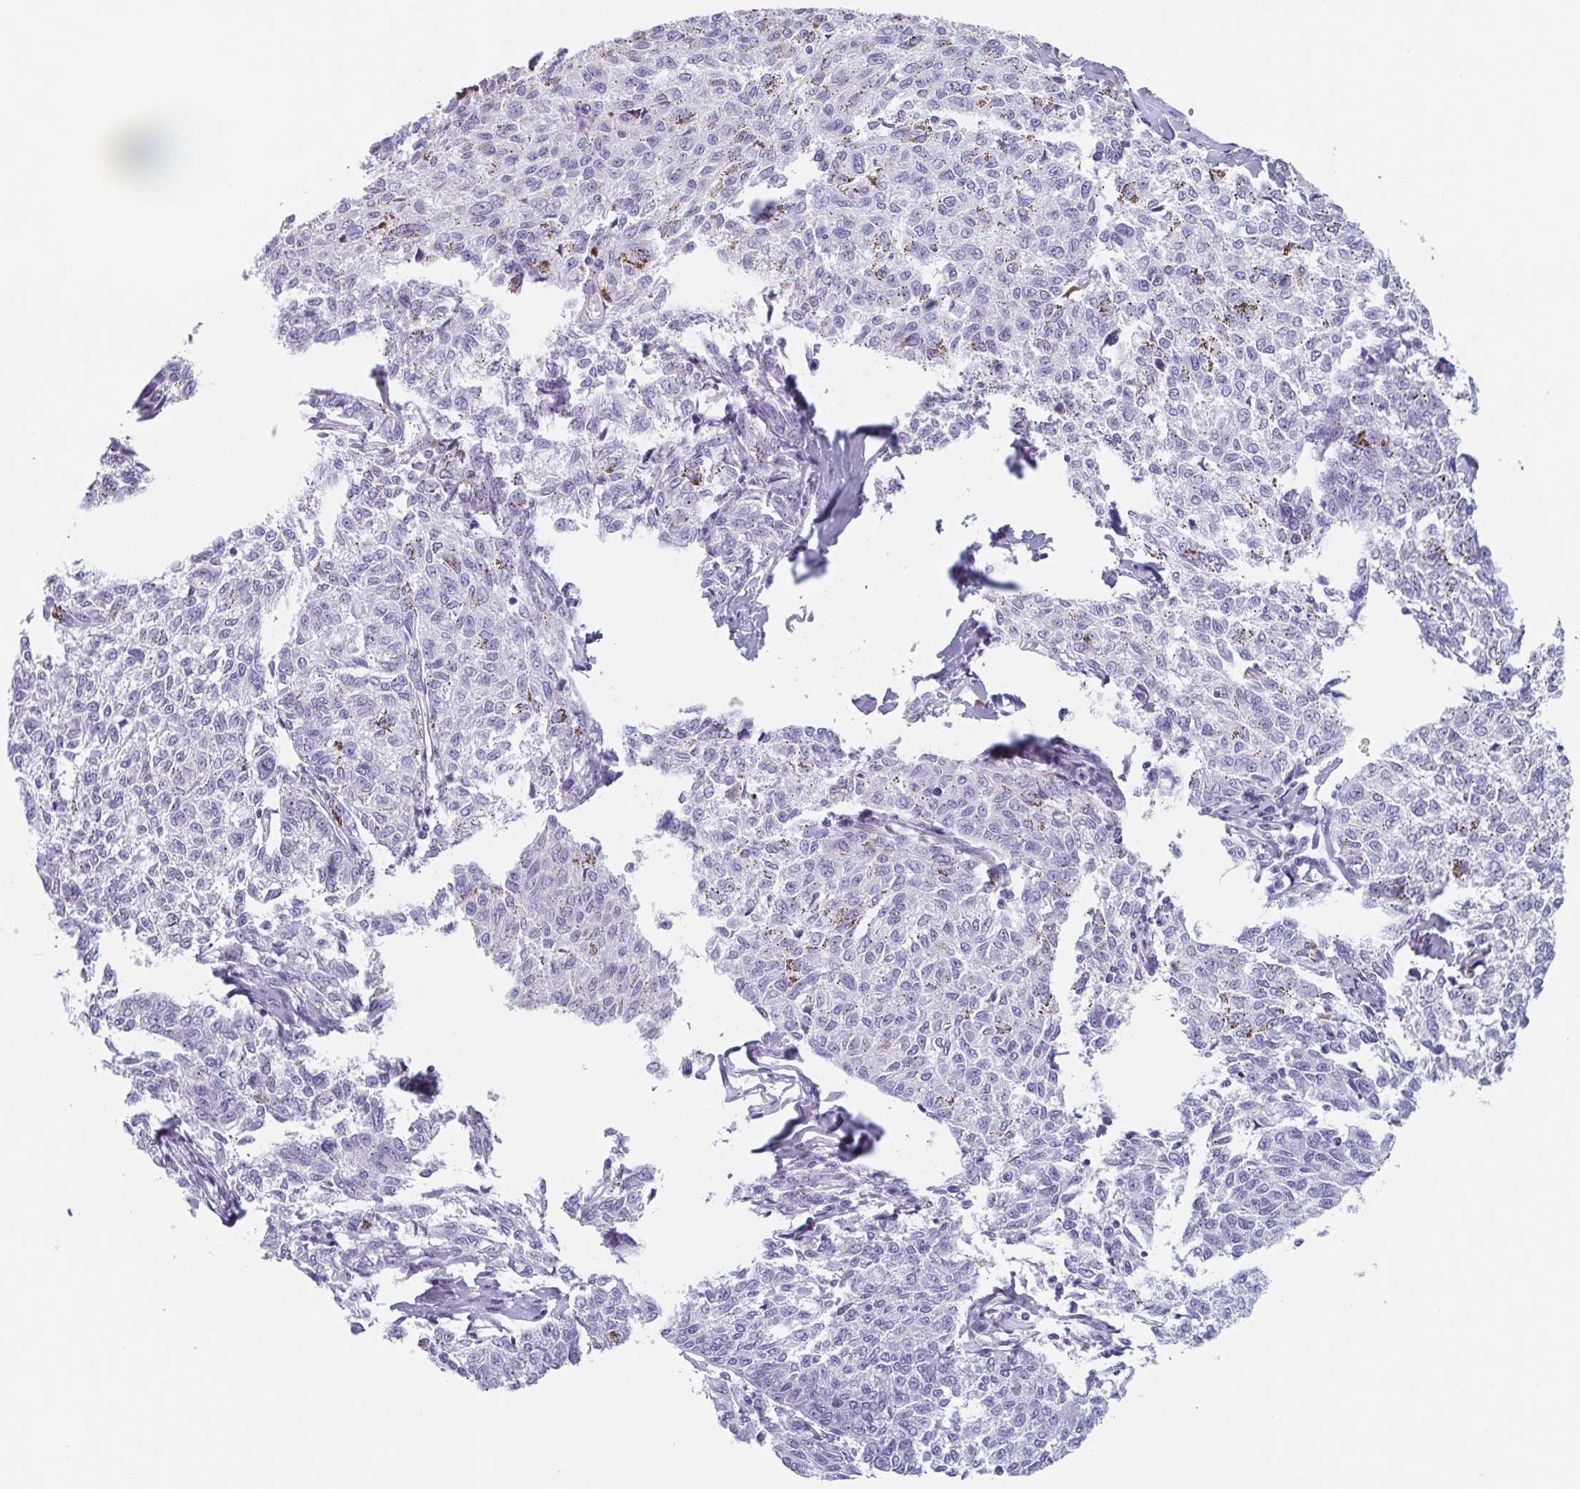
{"staining": {"intensity": "negative", "quantity": "none", "location": "none"}, "tissue": "melanoma", "cell_type": "Tumor cells", "image_type": "cancer", "snomed": [{"axis": "morphology", "description": "Malignant melanoma, NOS"}, {"axis": "topography", "description": "Skin"}], "caption": "DAB (3,3'-diaminobenzidine) immunohistochemical staining of human melanoma exhibits no significant positivity in tumor cells.", "gene": "LYRM2", "patient": {"sex": "female", "age": 72}}